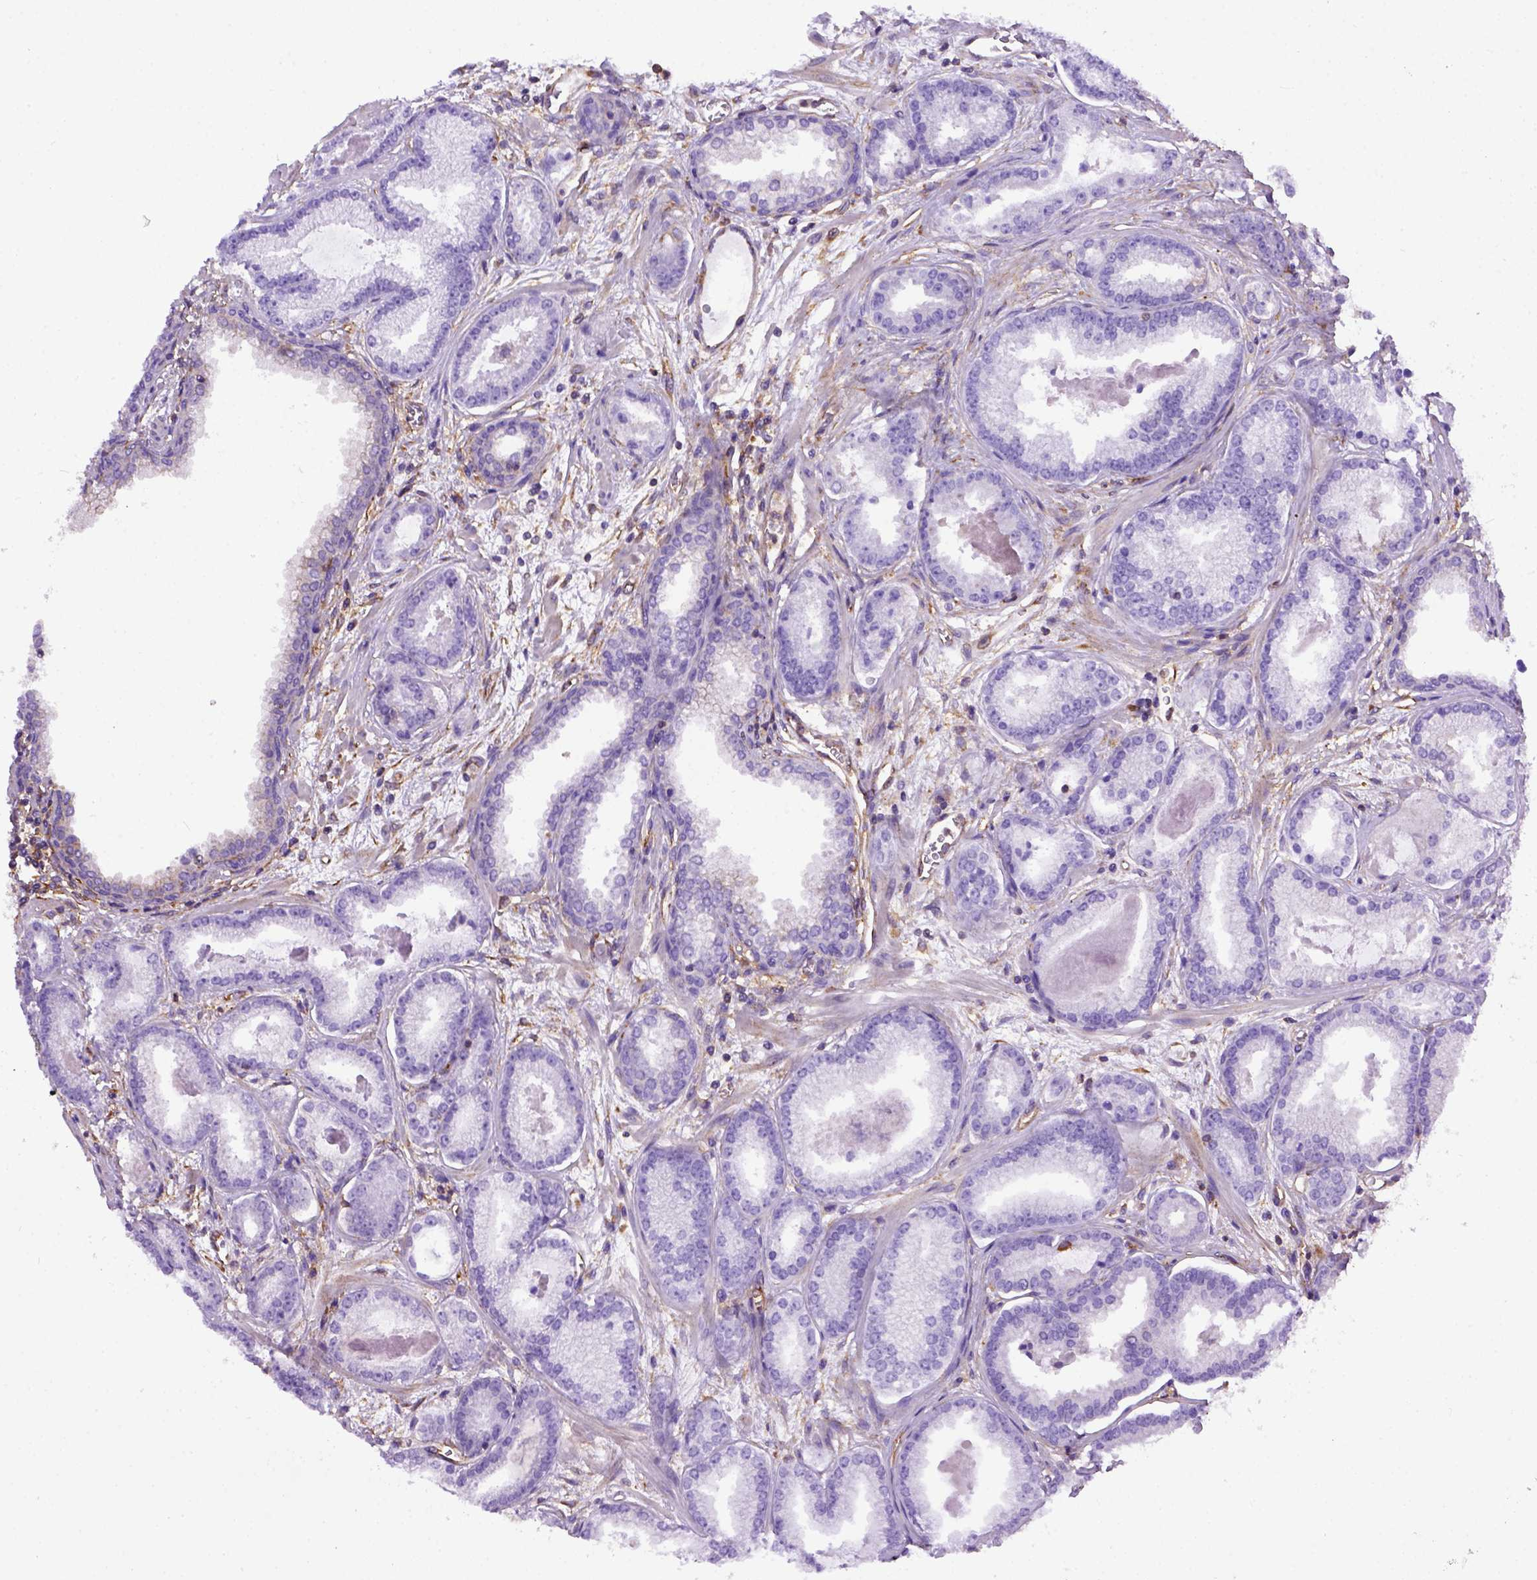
{"staining": {"intensity": "weak", "quantity": "<25%", "location": "cytoplasmic/membranous"}, "tissue": "prostate cancer", "cell_type": "Tumor cells", "image_type": "cancer", "snomed": [{"axis": "morphology", "description": "Adenocarcinoma, Low grade"}, {"axis": "topography", "description": "Prostate"}], "caption": "This photomicrograph is of adenocarcinoma (low-grade) (prostate) stained with IHC to label a protein in brown with the nuclei are counter-stained blue. There is no staining in tumor cells.", "gene": "MVP", "patient": {"sex": "male", "age": 68}}